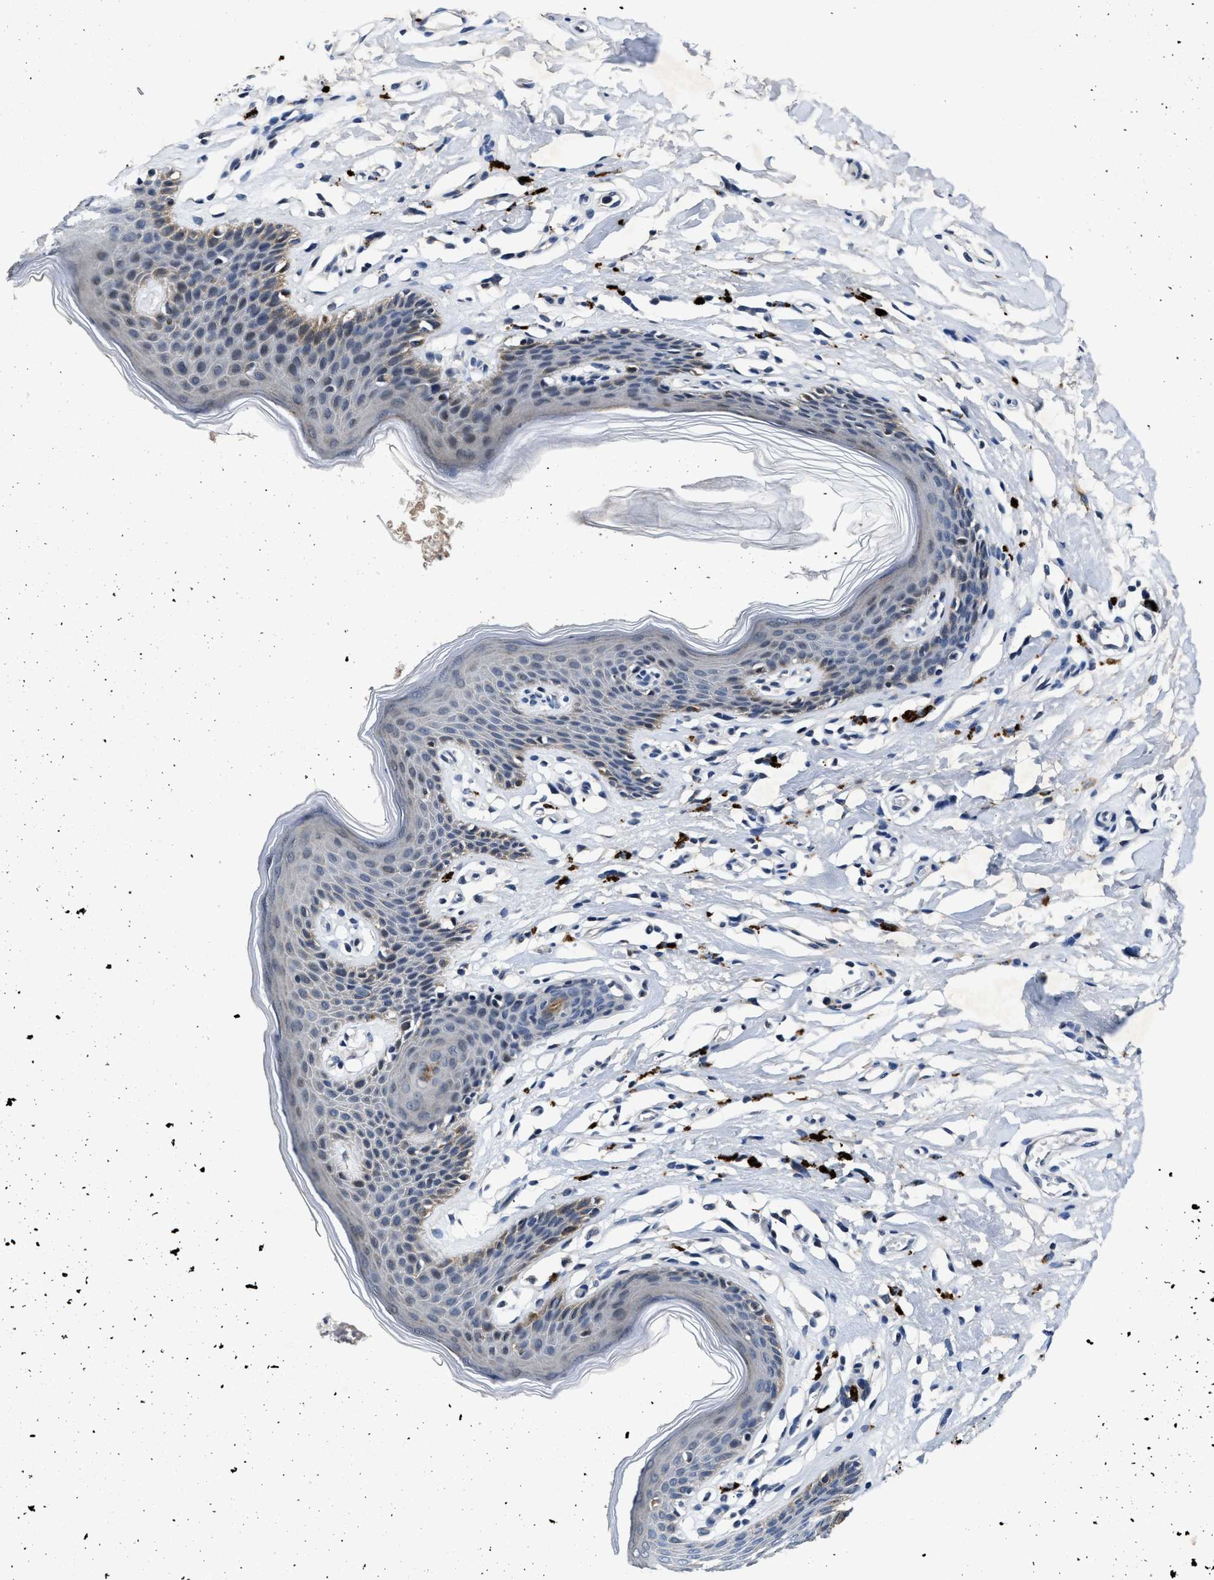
{"staining": {"intensity": "moderate", "quantity": "<25%", "location": "cytoplasmic/membranous"}, "tissue": "skin", "cell_type": "Epidermal cells", "image_type": "normal", "snomed": [{"axis": "morphology", "description": "Normal tissue, NOS"}, {"axis": "topography", "description": "Vulva"}], "caption": "Immunohistochemistry micrograph of normal skin: skin stained using immunohistochemistry (IHC) reveals low levels of moderate protein expression localized specifically in the cytoplasmic/membranous of epidermal cells, appearing as a cytoplasmic/membranous brown color.", "gene": "TMEM53", "patient": {"sex": "female", "age": 66}}